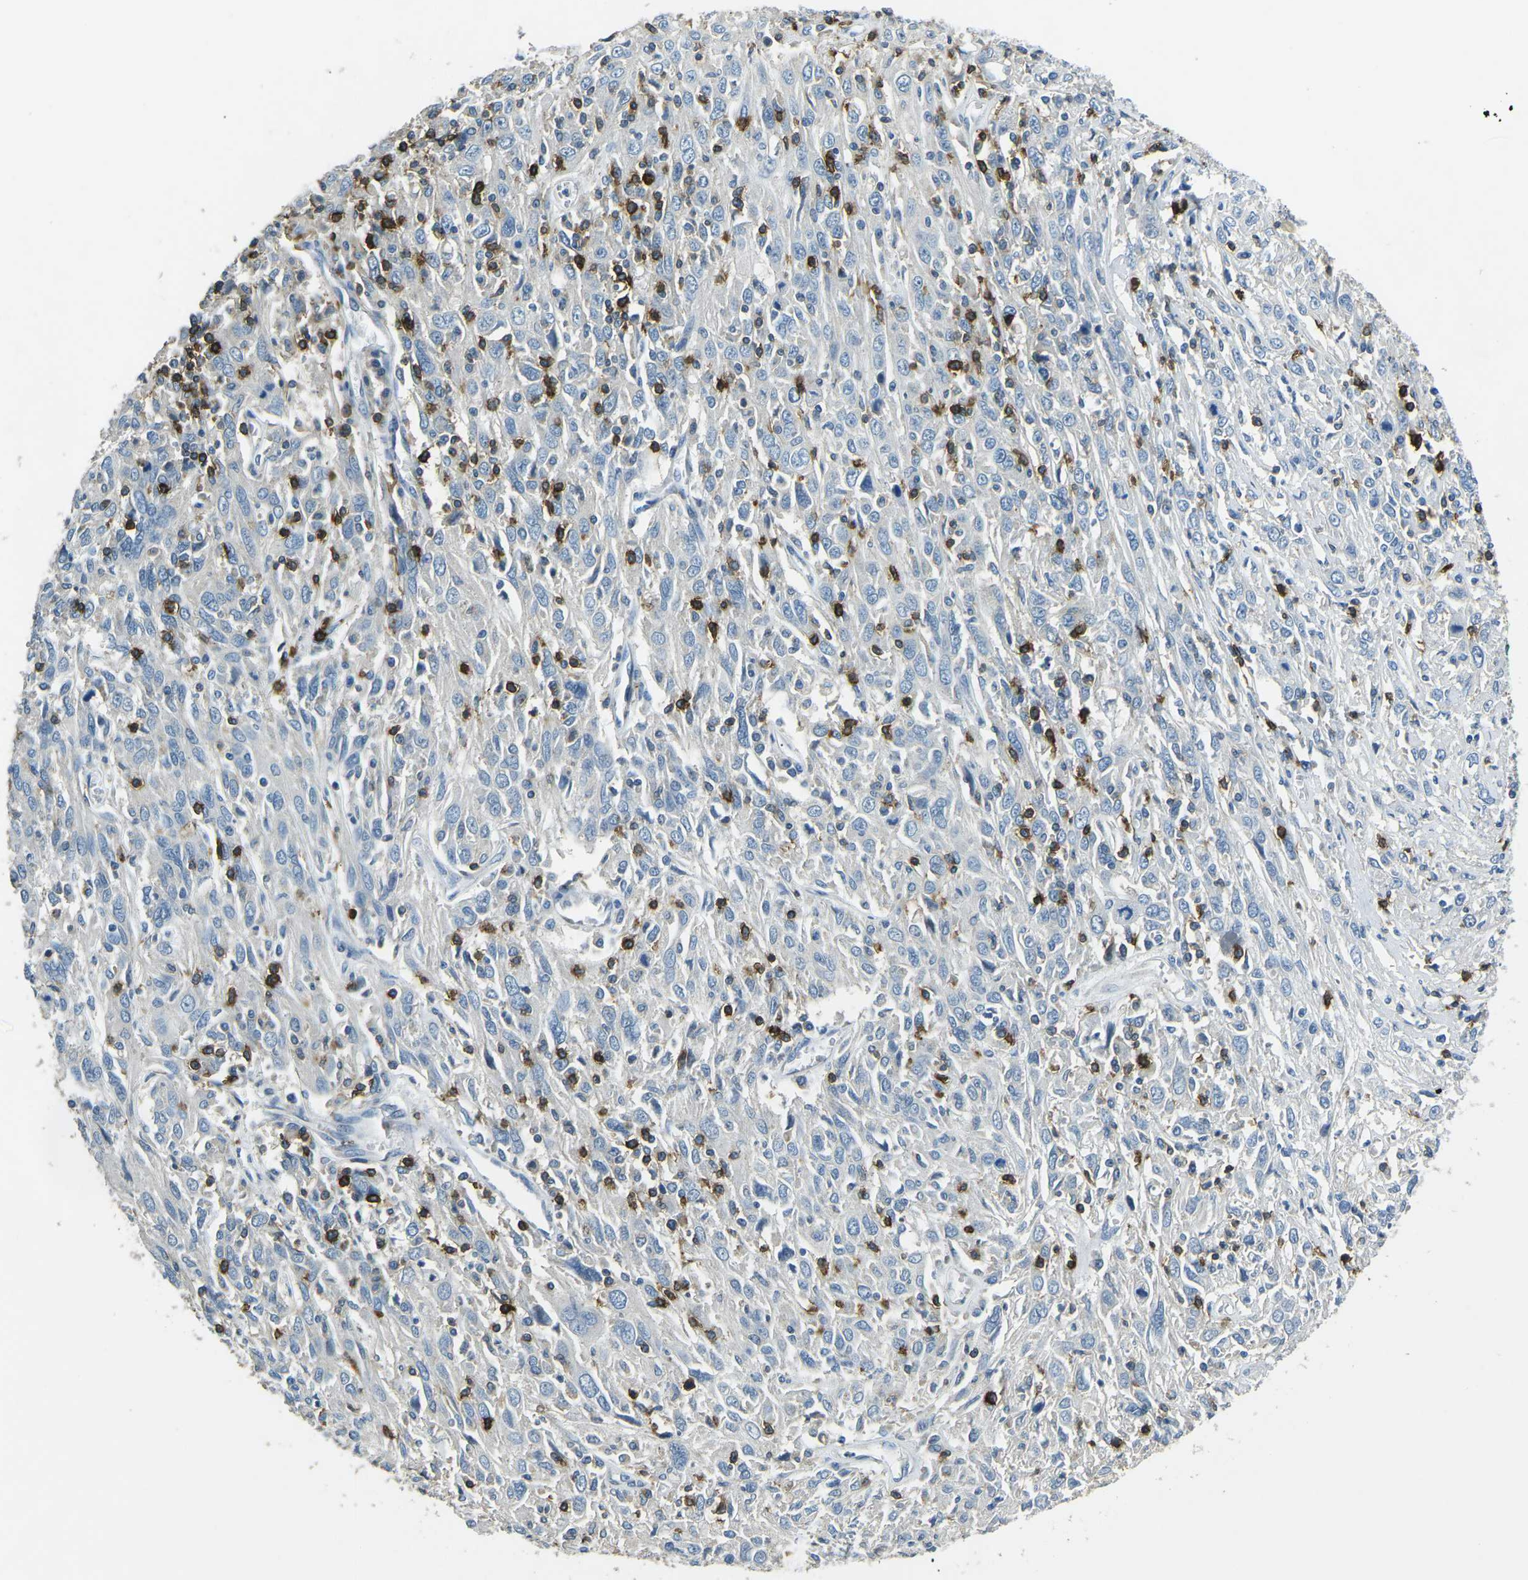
{"staining": {"intensity": "negative", "quantity": "none", "location": "none"}, "tissue": "cervical cancer", "cell_type": "Tumor cells", "image_type": "cancer", "snomed": [{"axis": "morphology", "description": "Squamous cell carcinoma, NOS"}, {"axis": "topography", "description": "Cervix"}], "caption": "Immunohistochemical staining of cervical cancer (squamous cell carcinoma) displays no significant positivity in tumor cells.", "gene": "CD6", "patient": {"sex": "female", "age": 46}}